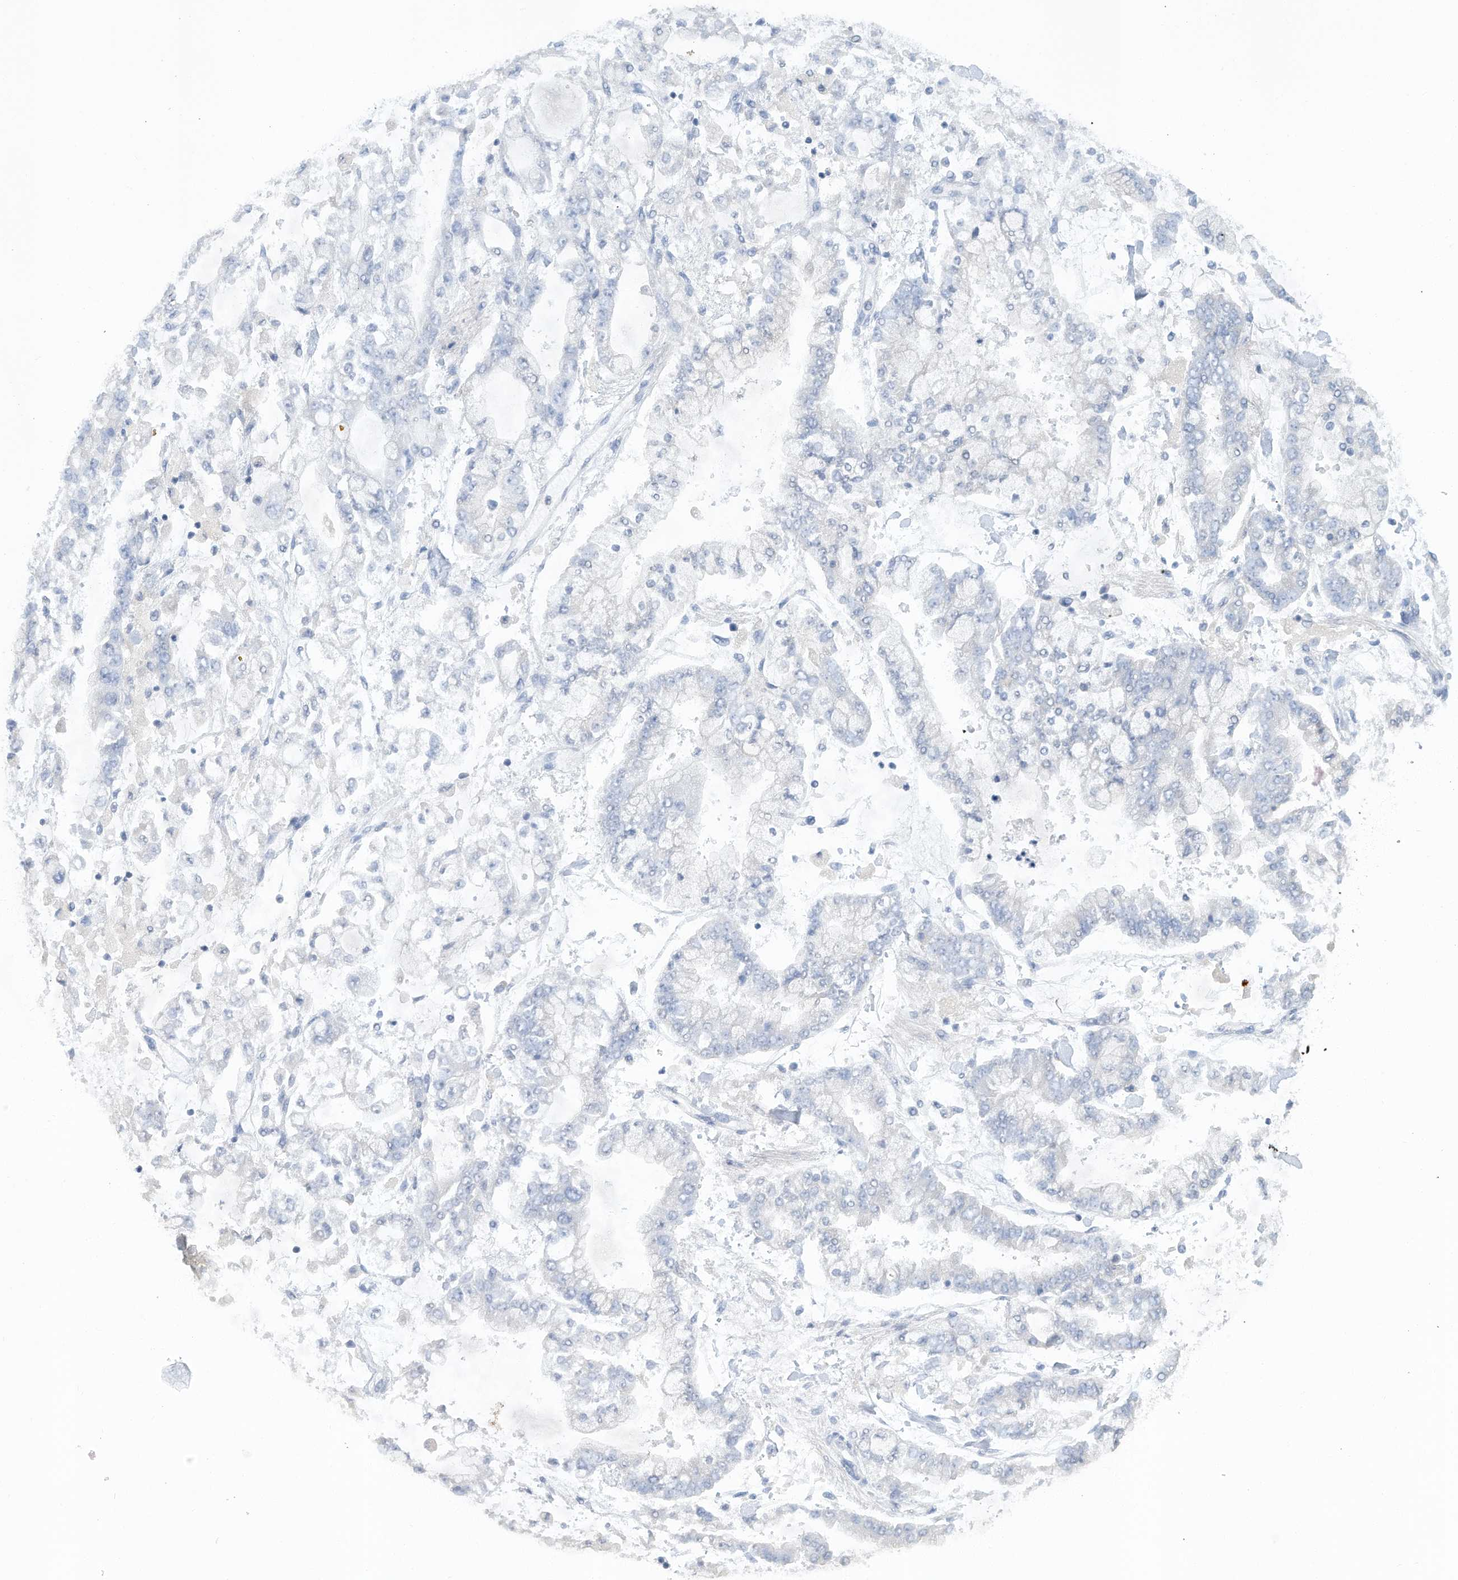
{"staining": {"intensity": "negative", "quantity": "none", "location": "none"}, "tissue": "stomach cancer", "cell_type": "Tumor cells", "image_type": "cancer", "snomed": [{"axis": "morphology", "description": "Normal tissue, NOS"}, {"axis": "morphology", "description": "Adenocarcinoma, NOS"}, {"axis": "topography", "description": "Stomach, upper"}, {"axis": "topography", "description": "Stomach"}], "caption": "The histopathology image shows no significant positivity in tumor cells of stomach cancer.", "gene": "HAS3", "patient": {"sex": "male", "age": 76}}